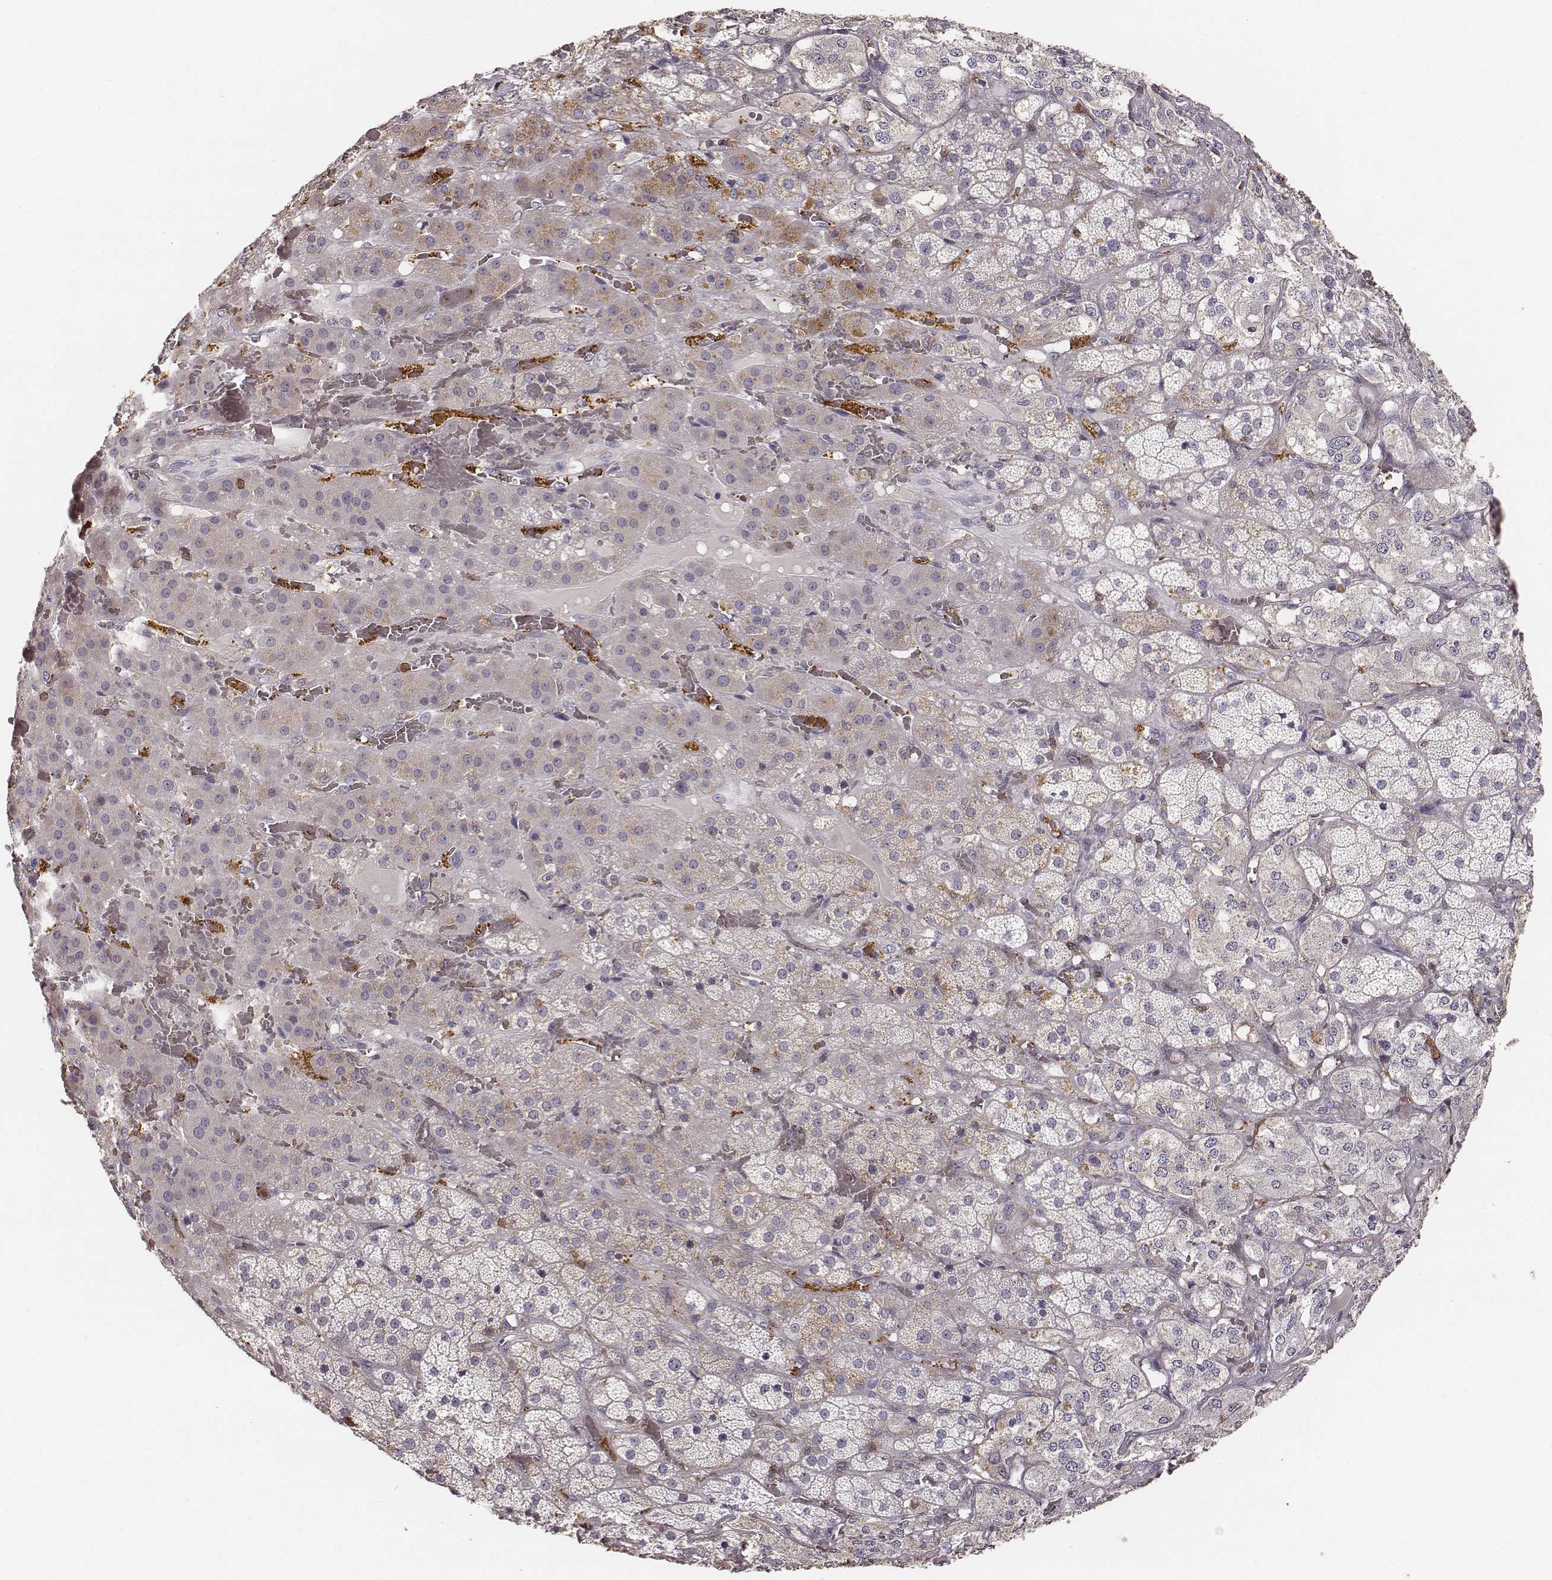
{"staining": {"intensity": "negative", "quantity": "none", "location": "none"}, "tissue": "adrenal gland", "cell_type": "Glandular cells", "image_type": "normal", "snomed": [{"axis": "morphology", "description": "Normal tissue, NOS"}, {"axis": "topography", "description": "Adrenal gland"}], "caption": "Immunohistochemistry (IHC) image of unremarkable adrenal gland: adrenal gland stained with DAB (3,3'-diaminobenzidine) displays no significant protein staining in glandular cells. (IHC, brightfield microscopy, high magnification).", "gene": "ZYX", "patient": {"sex": "male", "age": 57}}